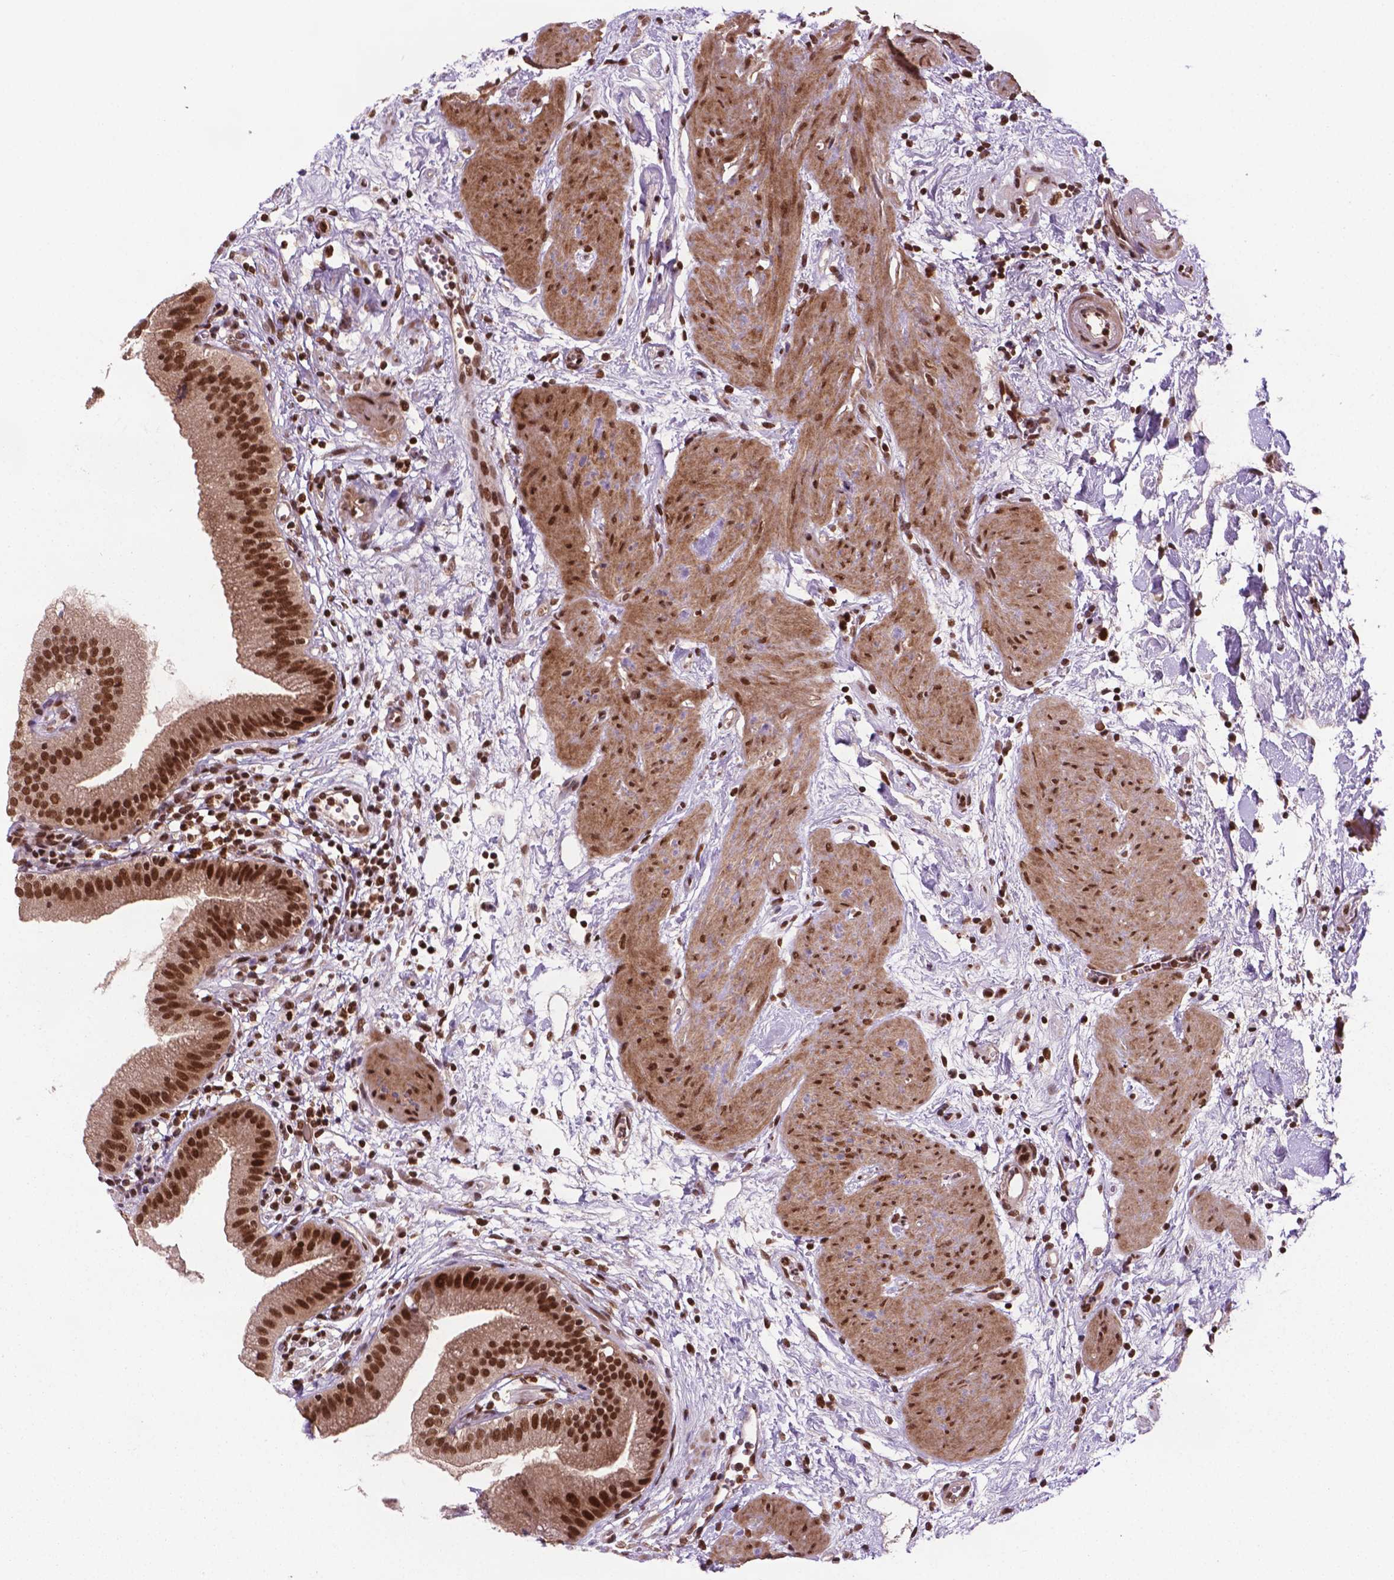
{"staining": {"intensity": "strong", "quantity": ">75%", "location": "nuclear"}, "tissue": "gallbladder", "cell_type": "Glandular cells", "image_type": "normal", "snomed": [{"axis": "morphology", "description": "Normal tissue, NOS"}, {"axis": "topography", "description": "Gallbladder"}], "caption": "Unremarkable gallbladder demonstrates strong nuclear expression in about >75% of glandular cells, visualized by immunohistochemistry. Using DAB (brown) and hematoxylin (blue) stains, captured at high magnification using brightfield microscopy.", "gene": "SIRT6", "patient": {"sex": "female", "age": 65}}